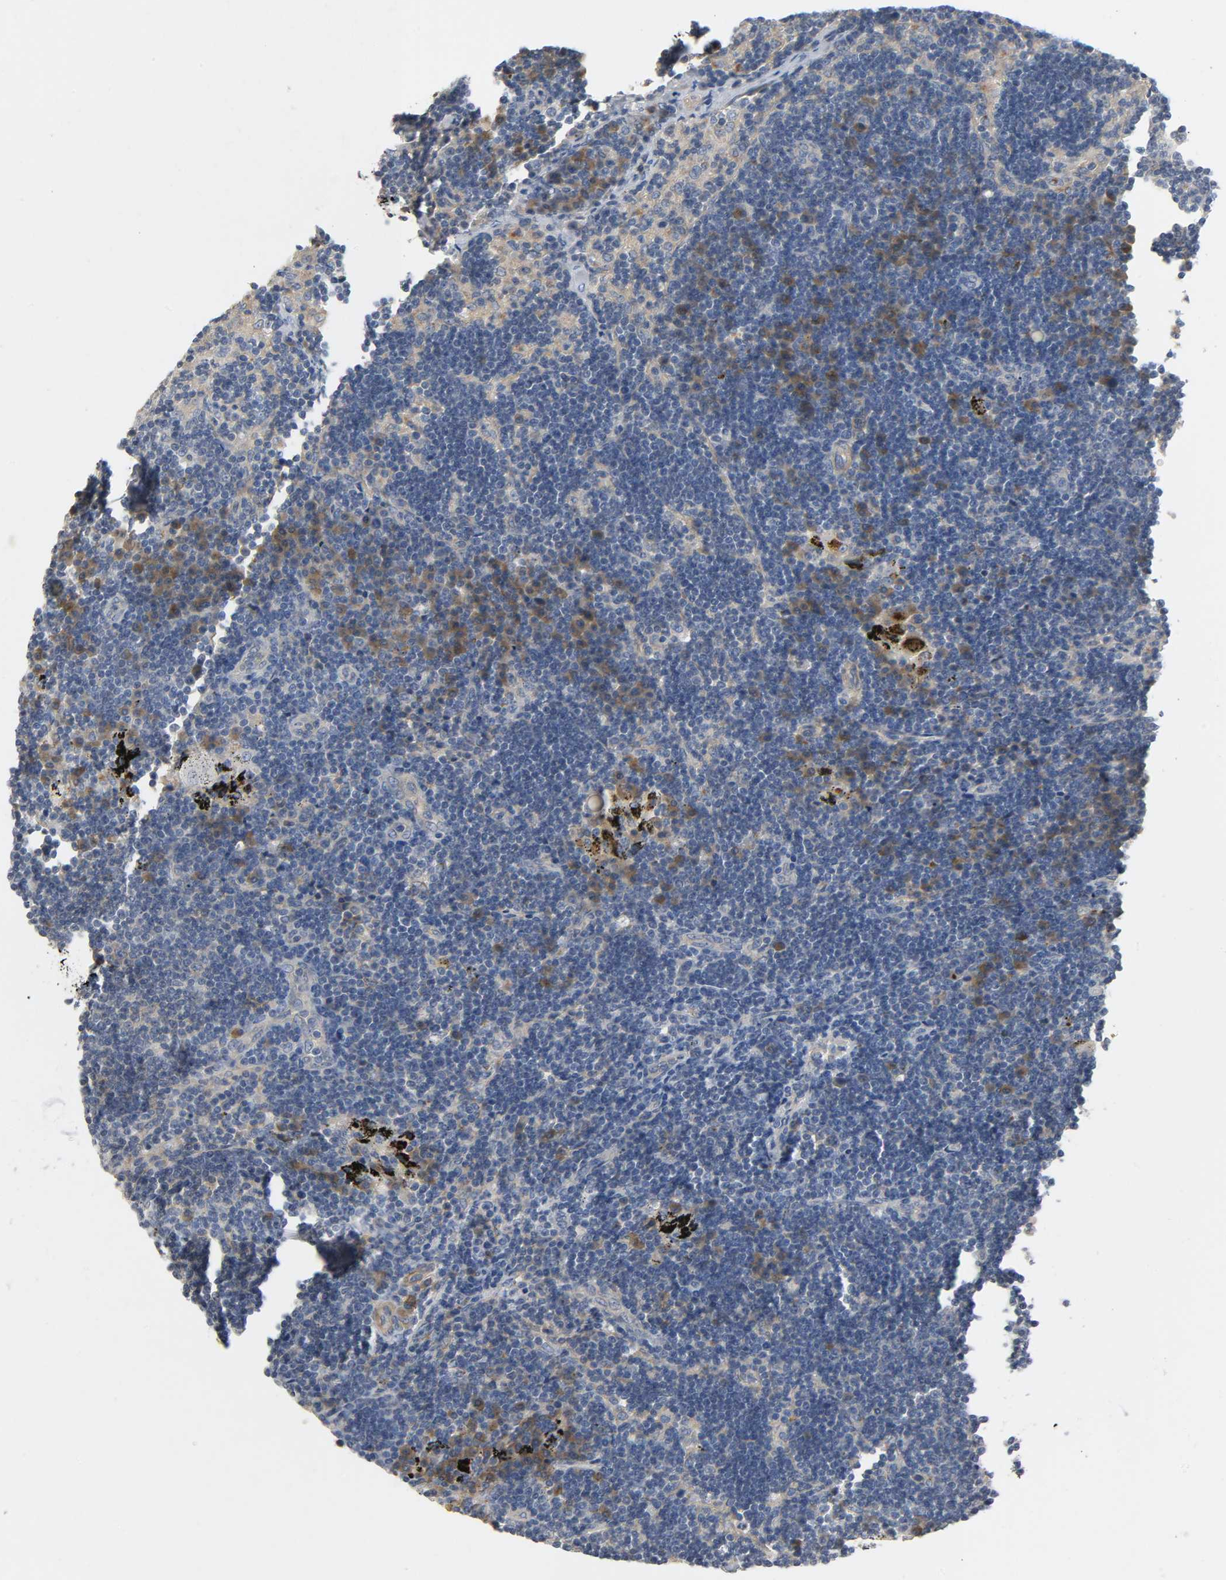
{"staining": {"intensity": "weak", "quantity": "25%-75%", "location": "cytoplasmic/membranous"}, "tissue": "lymph node", "cell_type": "Germinal center cells", "image_type": "normal", "snomed": [{"axis": "morphology", "description": "Normal tissue, NOS"}, {"axis": "morphology", "description": "Squamous cell carcinoma, metastatic, NOS"}, {"axis": "topography", "description": "Lymph node"}], "caption": "Immunohistochemical staining of normal human lymph node shows 25%-75% levels of weak cytoplasmic/membranous protein expression in about 25%-75% of germinal center cells. The protein is shown in brown color, while the nuclei are stained blue.", "gene": "ARPC1A", "patient": {"sex": "female", "age": 53}}